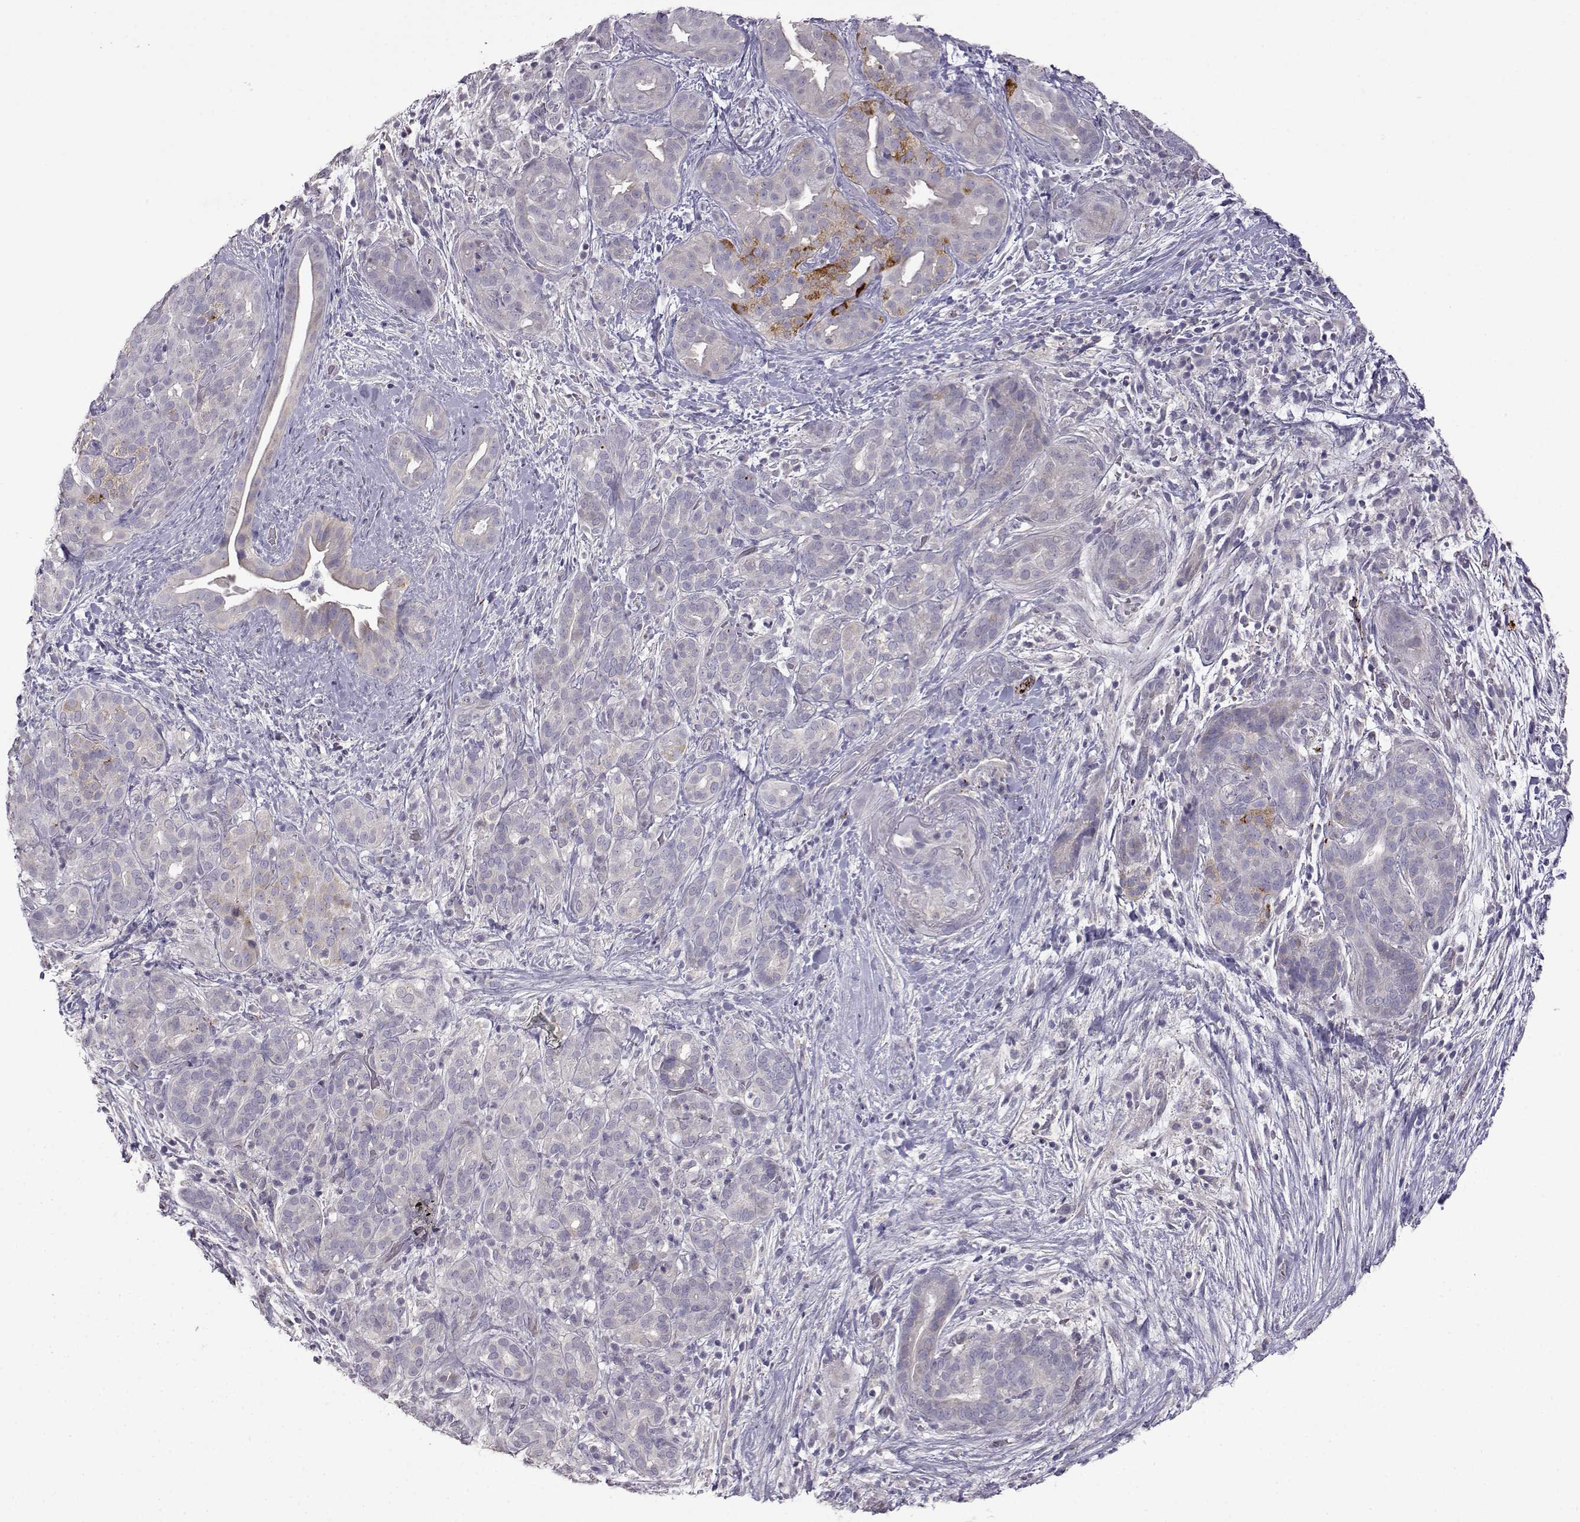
{"staining": {"intensity": "weak", "quantity": "<25%", "location": "cytoplasmic/membranous"}, "tissue": "pancreatic cancer", "cell_type": "Tumor cells", "image_type": "cancer", "snomed": [{"axis": "morphology", "description": "Adenocarcinoma, NOS"}, {"axis": "topography", "description": "Pancreas"}], "caption": "Immunohistochemistry (IHC) of human pancreatic cancer (adenocarcinoma) demonstrates no staining in tumor cells.", "gene": "VGF", "patient": {"sex": "male", "age": 44}}